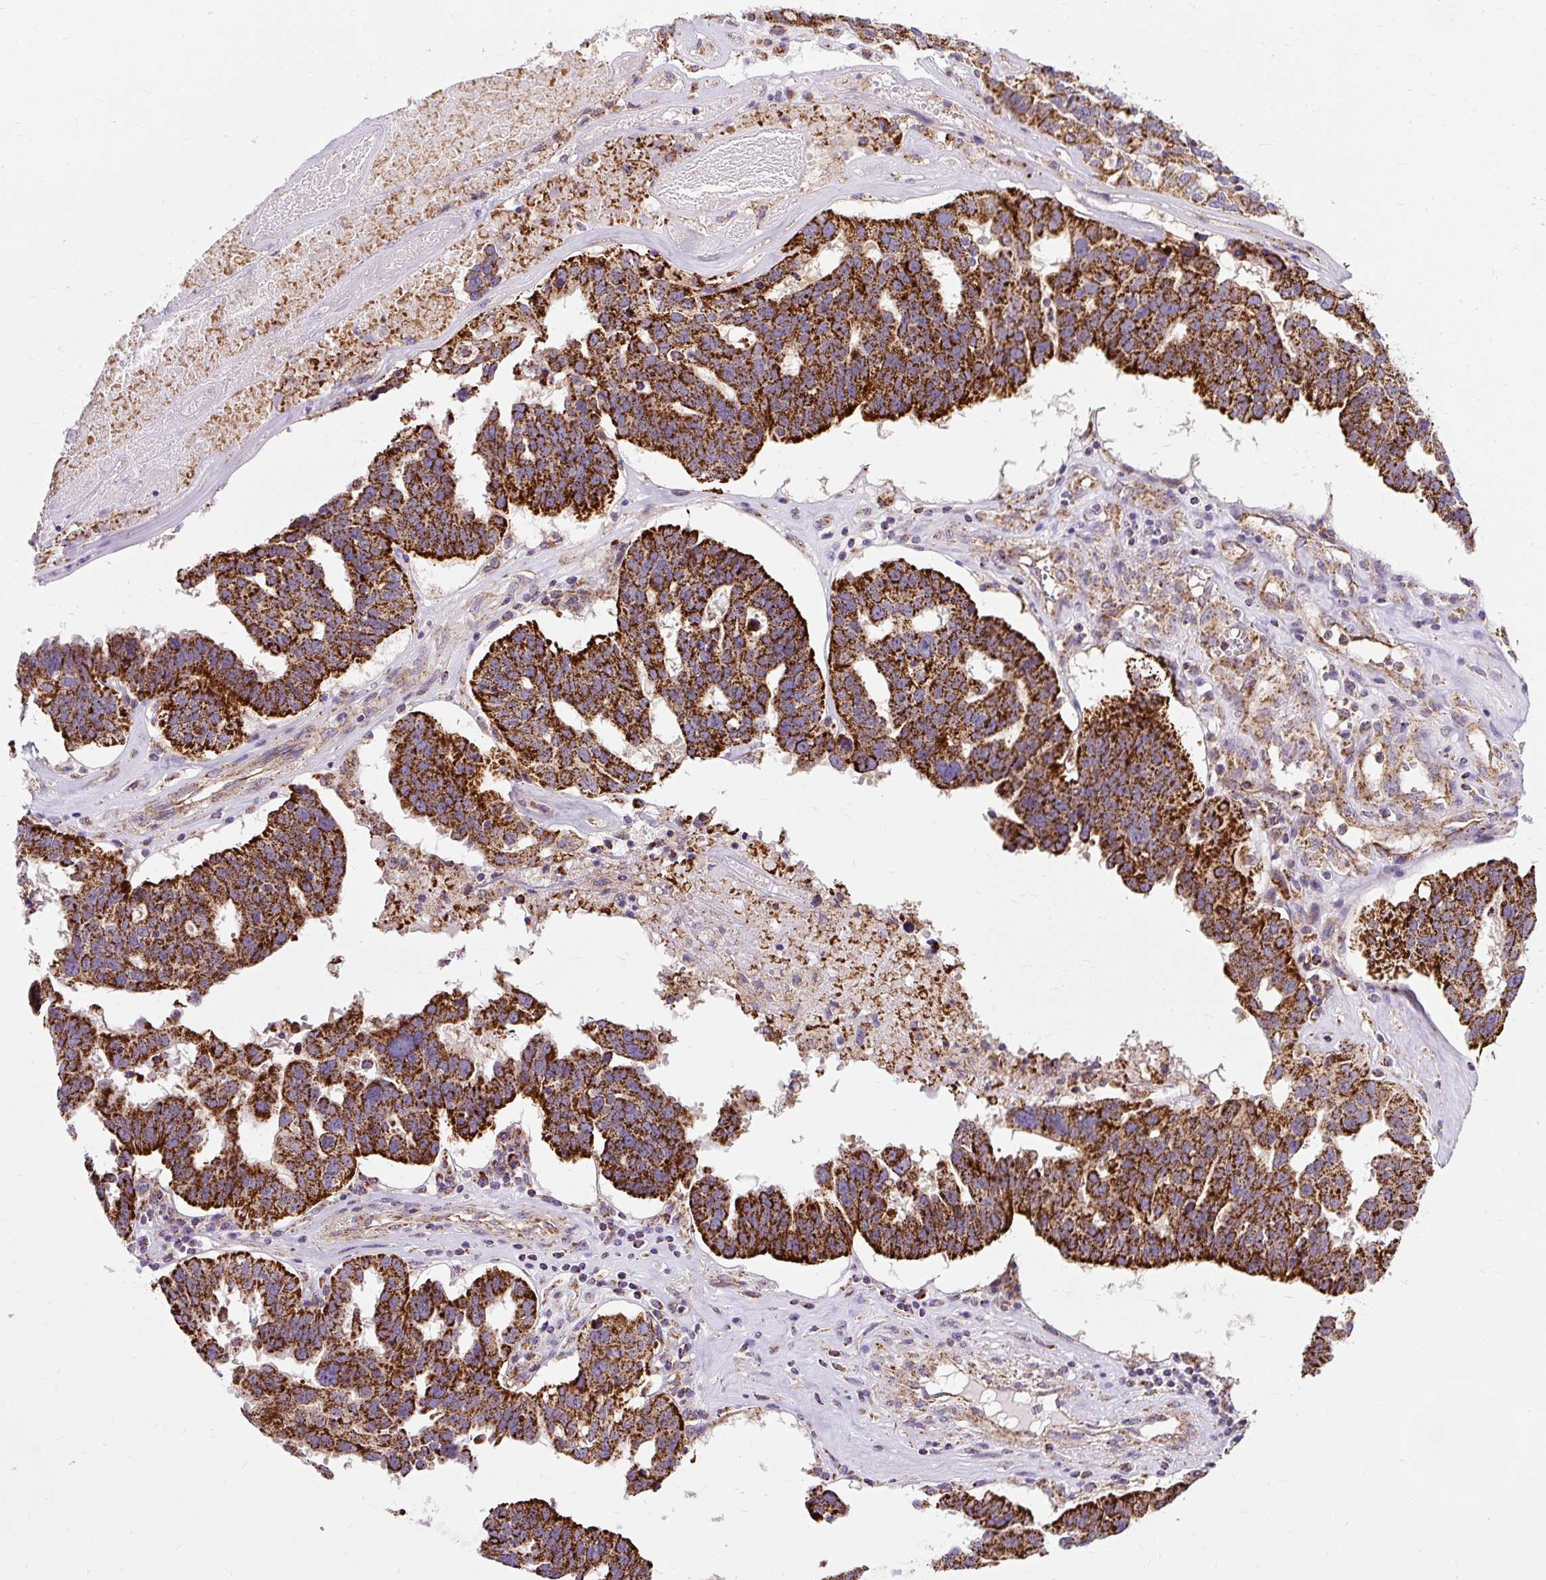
{"staining": {"intensity": "strong", "quantity": ">75%", "location": "cytoplasmic/membranous"}, "tissue": "ovarian cancer", "cell_type": "Tumor cells", "image_type": "cancer", "snomed": [{"axis": "morphology", "description": "Cystadenocarcinoma, serous, NOS"}, {"axis": "topography", "description": "Ovary"}], "caption": "There is high levels of strong cytoplasmic/membranous expression in tumor cells of ovarian cancer, as demonstrated by immunohistochemical staining (brown color).", "gene": "CEP290", "patient": {"sex": "female", "age": 59}}